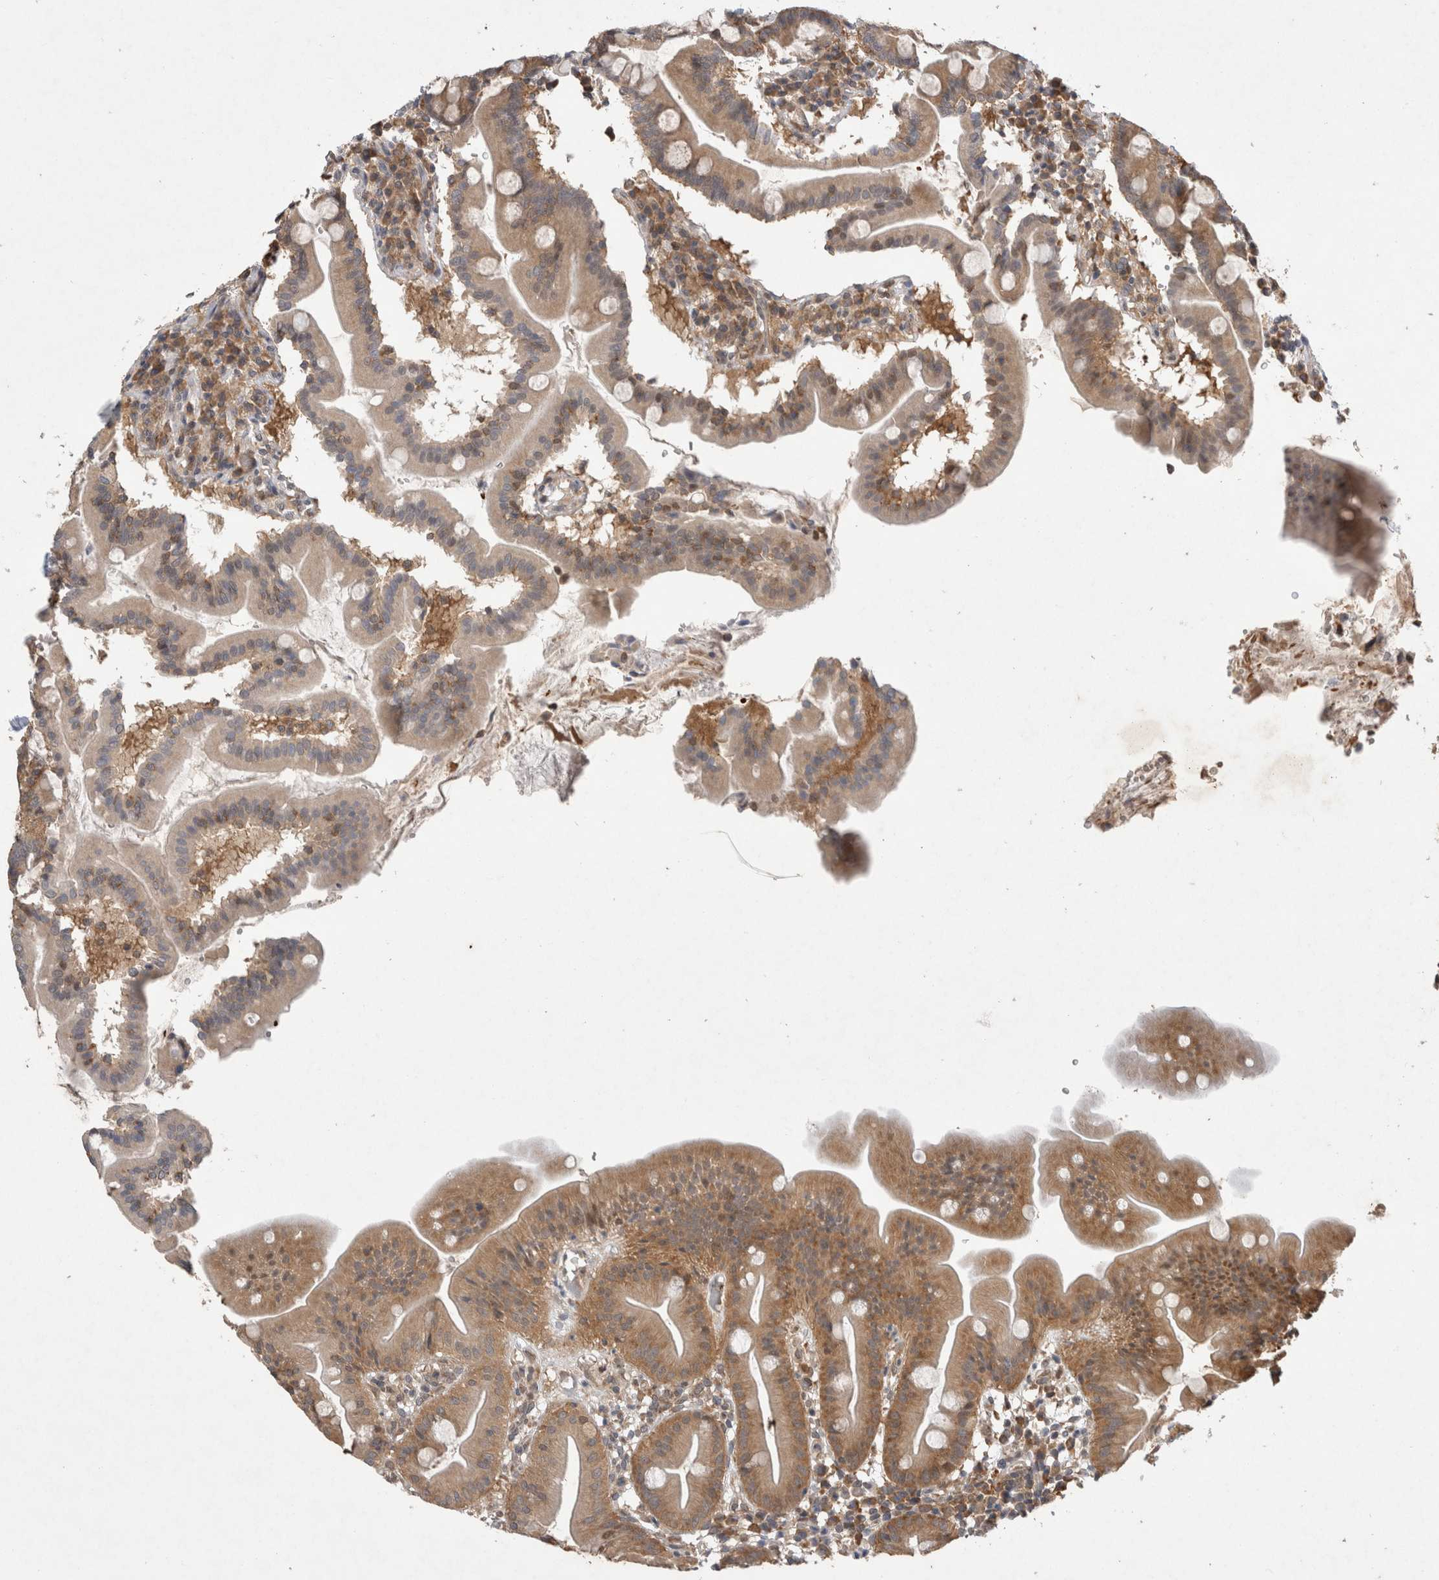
{"staining": {"intensity": "moderate", "quantity": ">75%", "location": "cytoplasmic/membranous"}, "tissue": "duodenum", "cell_type": "Glandular cells", "image_type": "normal", "snomed": [{"axis": "morphology", "description": "Normal tissue, NOS"}, {"axis": "topography", "description": "Duodenum"}], "caption": "Duodenum stained with DAB immunohistochemistry exhibits medium levels of moderate cytoplasmic/membranous staining in about >75% of glandular cells.", "gene": "EIF3E", "patient": {"sex": "male", "age": 50}}